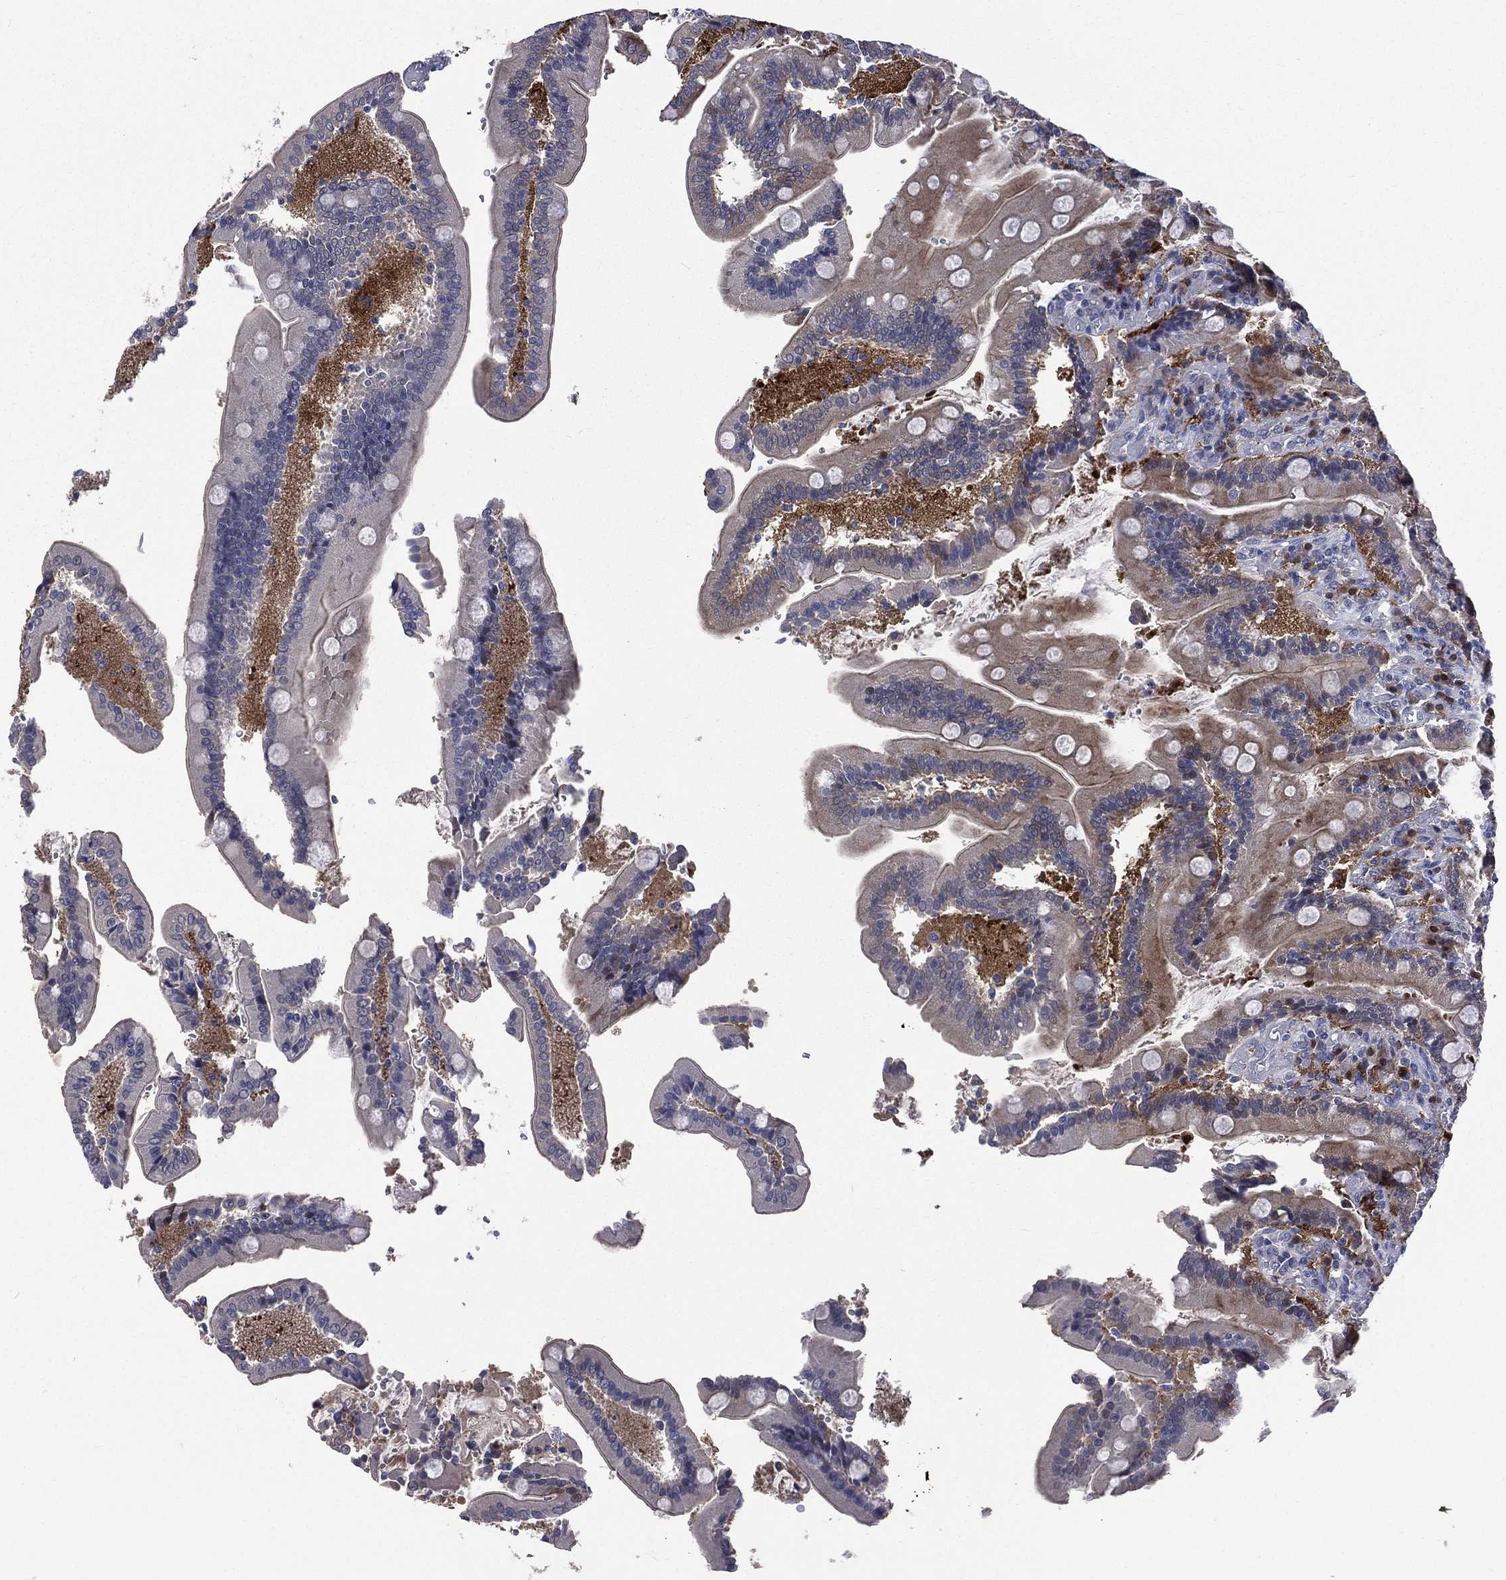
{"staining": {"intensity": "moderate", "quantity": "<25%", "location": "cytoplasmic/membranous"}, "tissue": "duodenum", "cell_type": "Glandular cells", "image_type": "normal", "snomed": [{"axis": "morphology", "description": "Normal tissue, NOS"}, {"axis": "topography", "description": "Duodenum"}], "caption": "Benign duodenum was stained to show a protein in brown. There is low levels of moderate cytoplasmic/membranous expression in about <25% of glandular cells. (brown staining indicates protein expression, while blue staining denotes nuclei).", "gene": "CA12", "patient": {"sex": "female", "age": 62}}